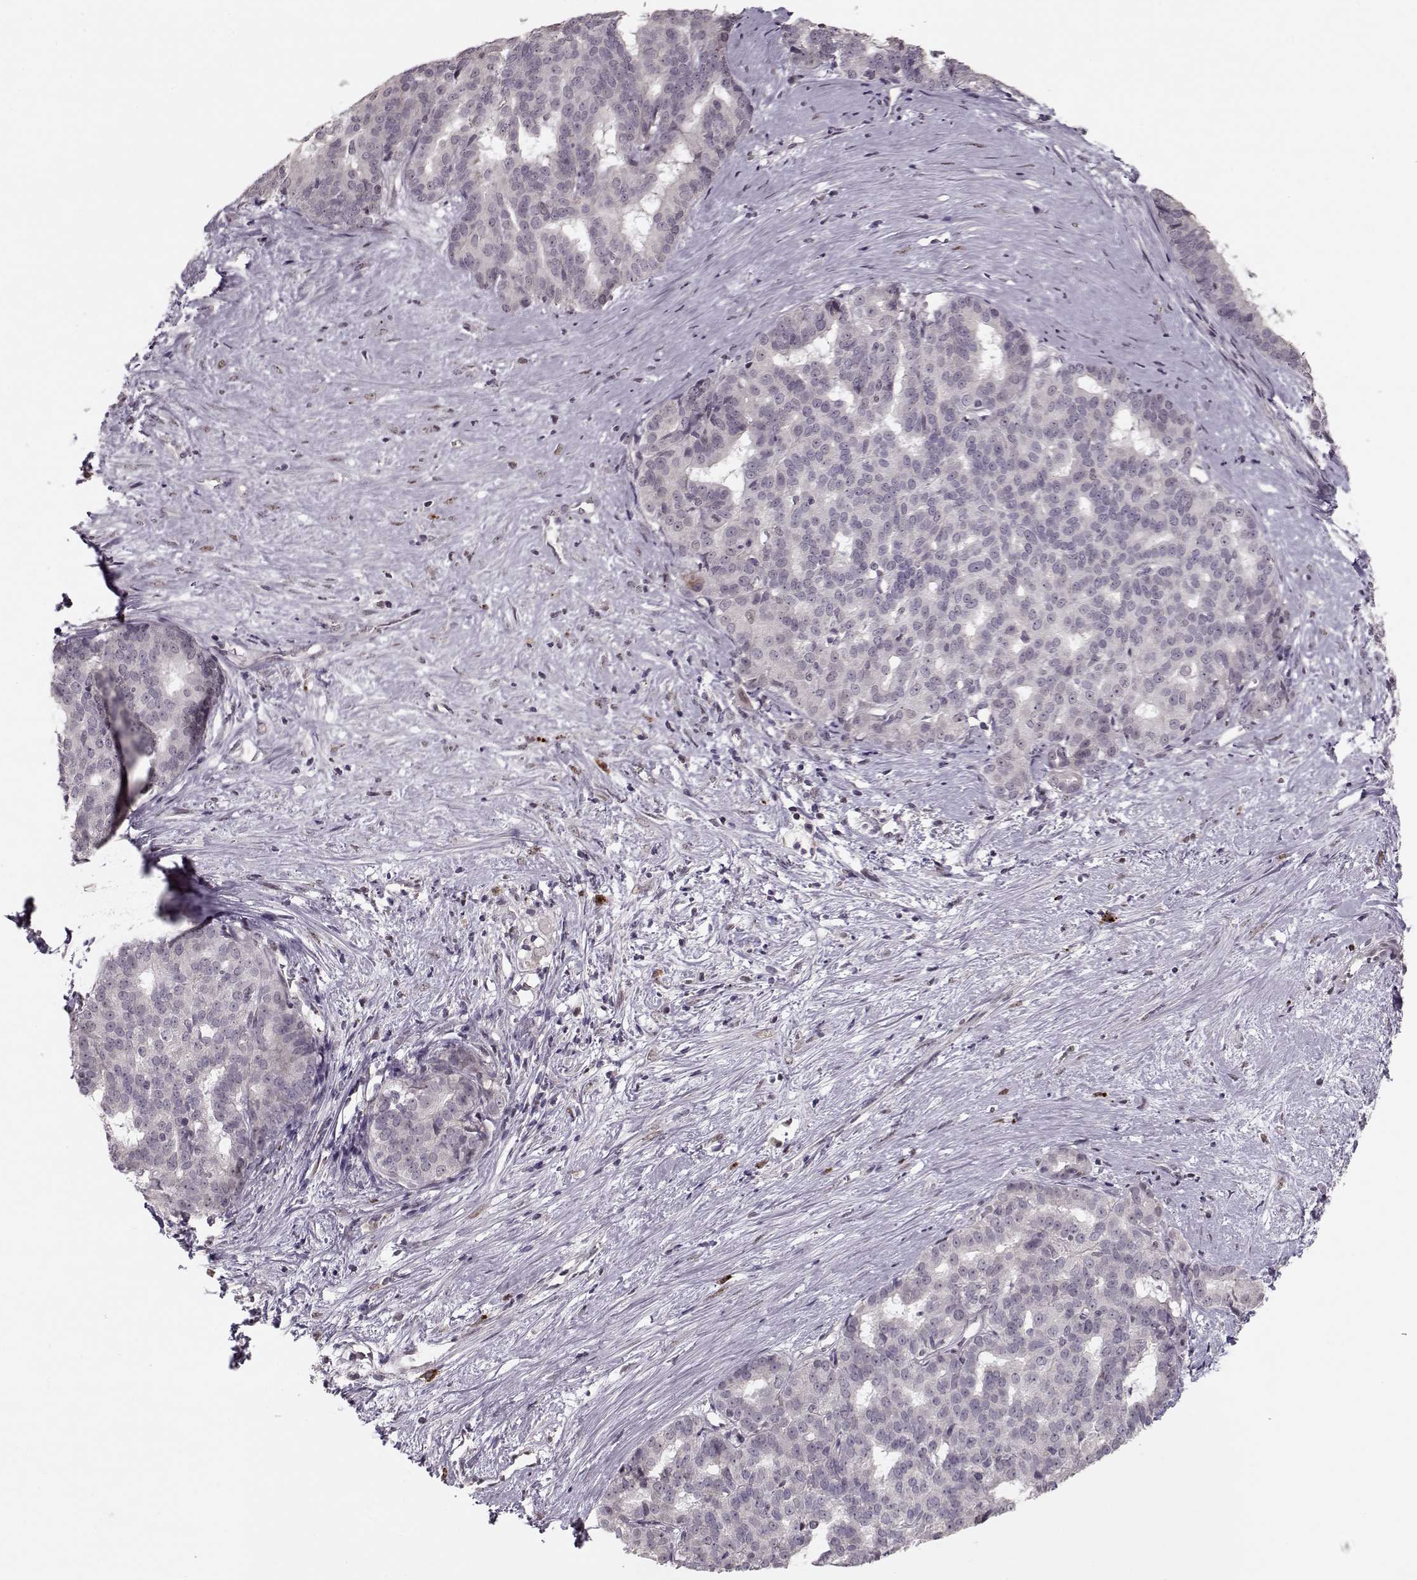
{"staining": {"intensity": "negative", "quantity": "none", "location": "none"}, "tissue": "liver cancer", "cell_type": "Tumor cells", "image_type": "cancer", "snomed": [{"axis": "morphology", "description": "Cholangiocarcinoma"}, {"axis": "topography", "description": "Liver"}], "caption": "The immunohistochemistry histopathology image has no significant expression in tumor cells of liver cancer tissue.", "gene": "DNAI3", "patient": {"sex": "female", "age": 47}}